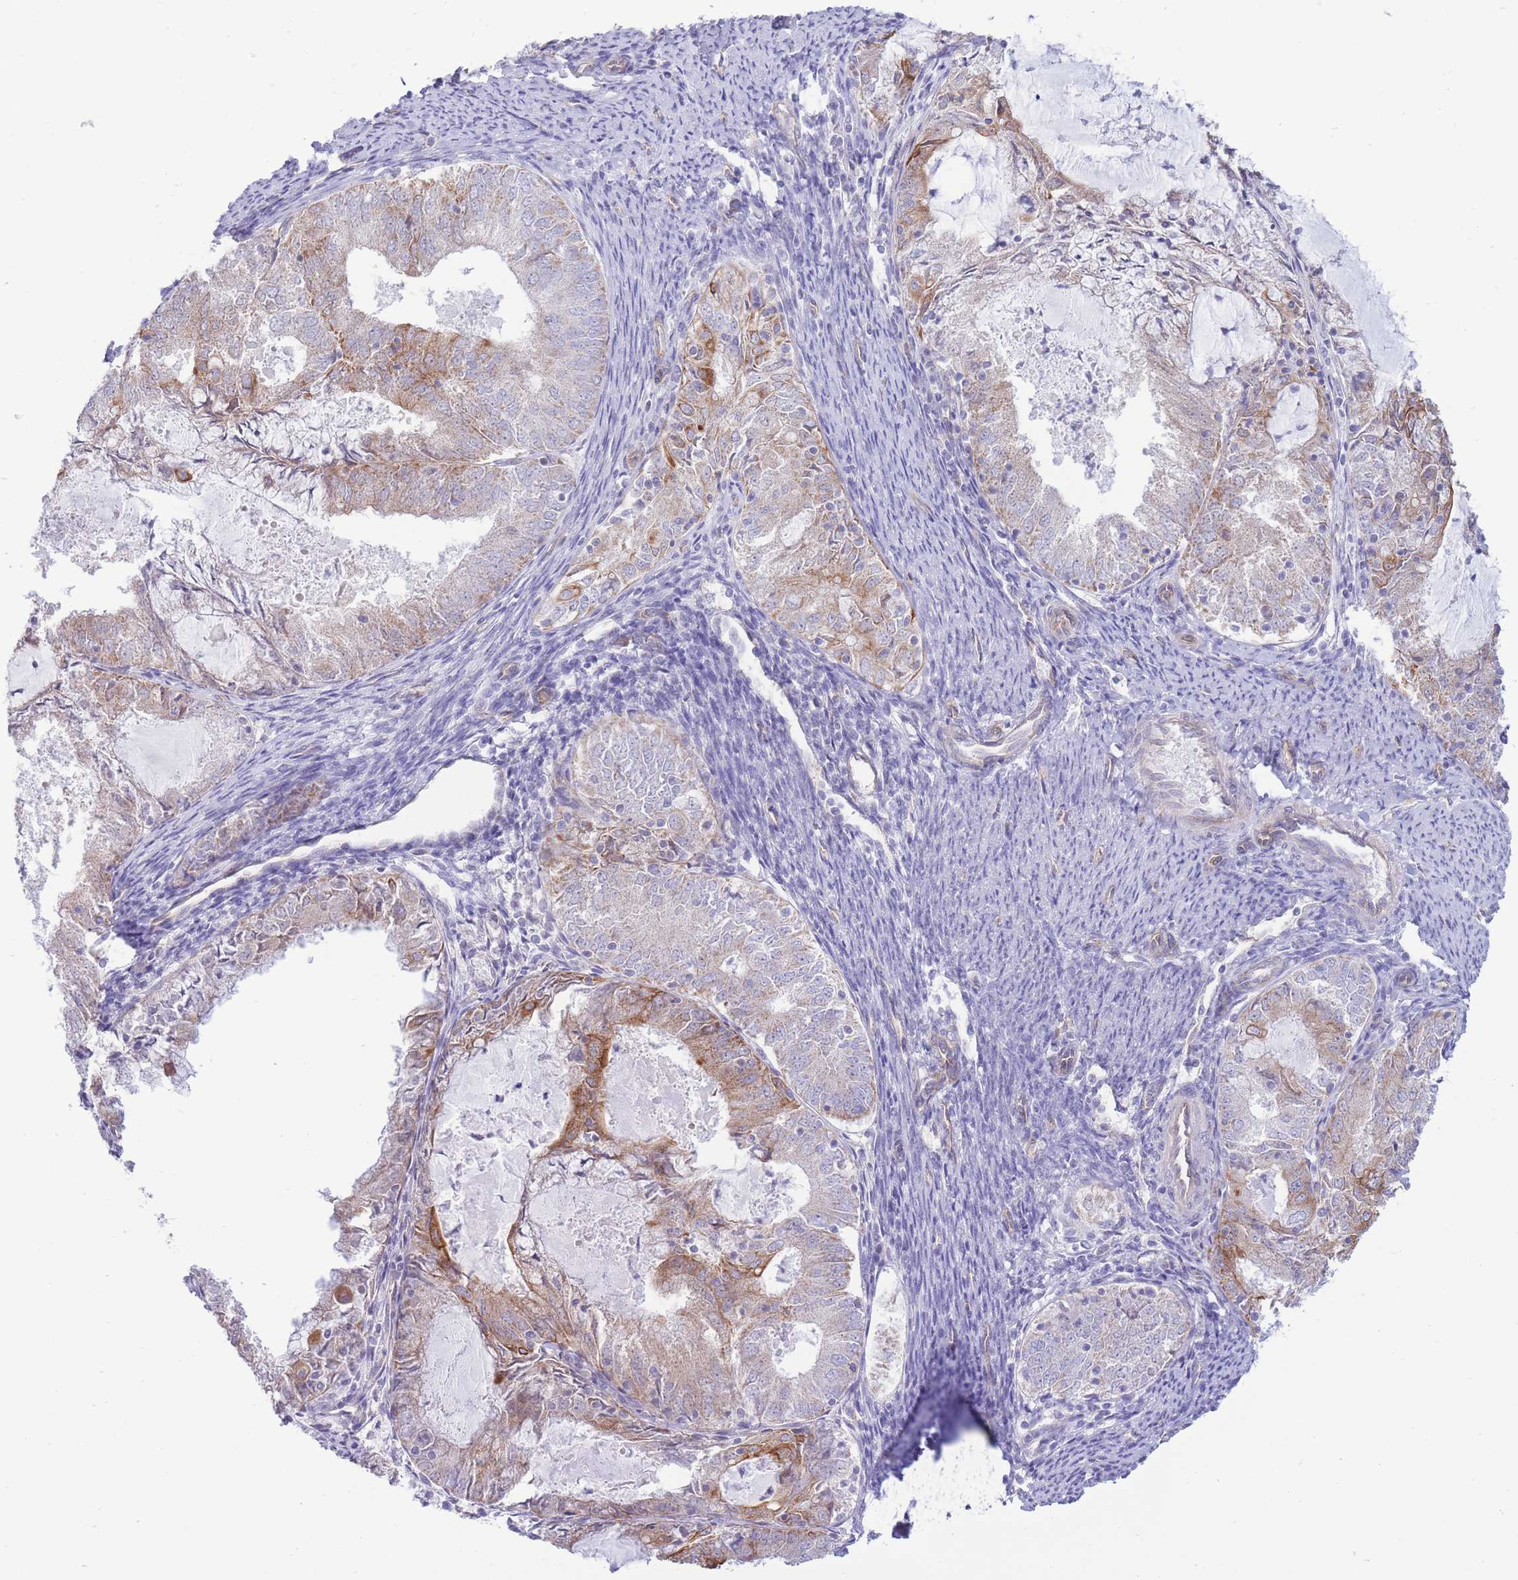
{"staining": {"intensity": "moderate", "quantity": "25%-75%", "location": "cytoplasmic/membranous"}, "tissue": "endometrial cancer", "cell_type": "Tumor cells", "image_type": "cancer", "snomed": [{"axis": "morphology", "description": "Adenocarcinoma, NOS"}, {"axis": "topography", "description": "Endometrium"}], "caption": "Human endometrial adenocarcinoma stained with a brown dye reveals moderate cytoplasmic/membranous positive staining in about 25%-75% of tumor cells.", "gene": "MRPS31", "patient": {"sex": "female", "age": 57}}